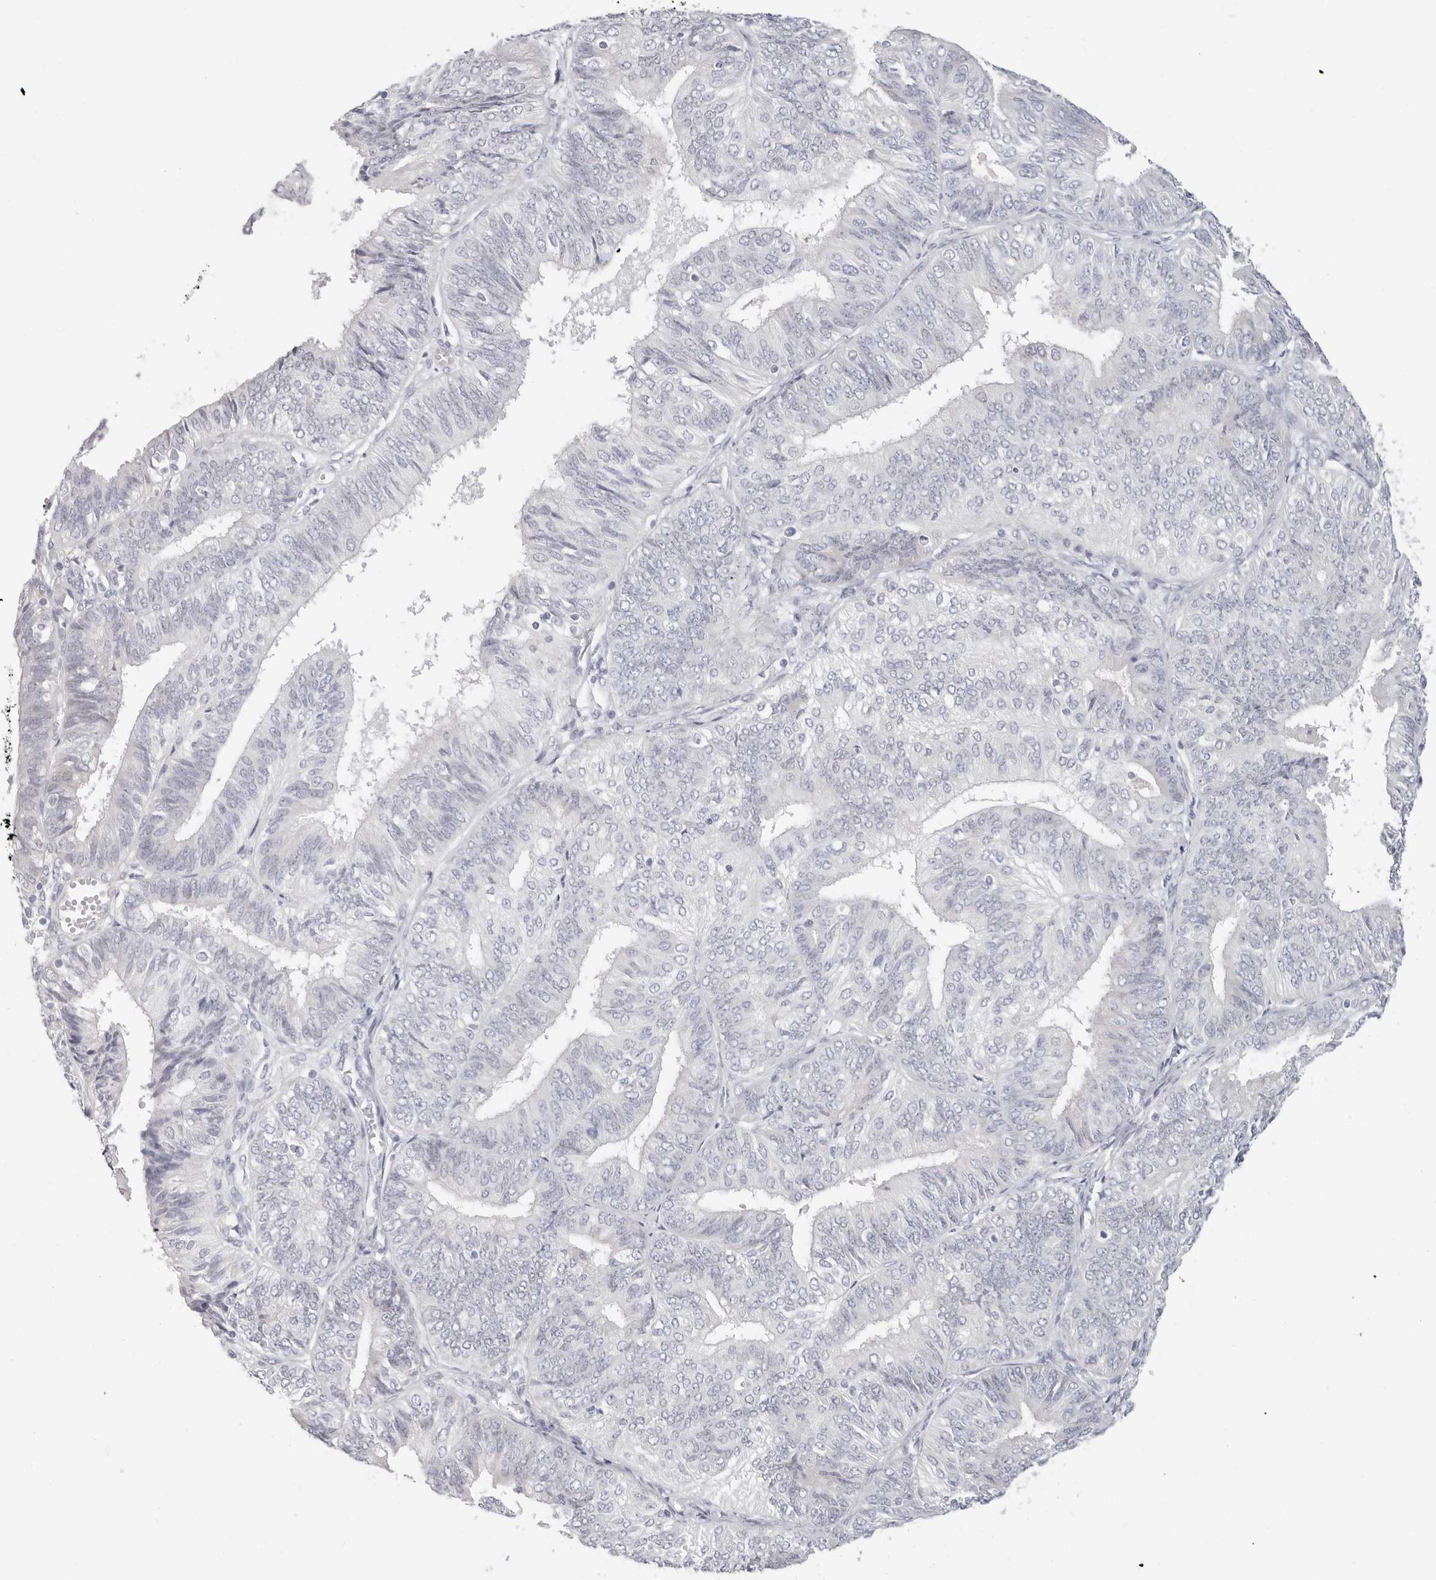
{"staining": {"intensity": "negative", "quantity": "none", "location": "none"}, "tissue": "endometrial cancer", "cell_type": "Tumor cells", "image_type": "cancer", "snomed": [{"axis": "morphology", "description": "Adenocarcinoma, NOS"}, {"axis": "topography", "description": "Endometrium"}], "caption": "Tumor cells show no significant expression in endometrial cancer (adenocarcinoma).", "gene": "ASCL1", "patient": {"sex": "female", "age": 58}}